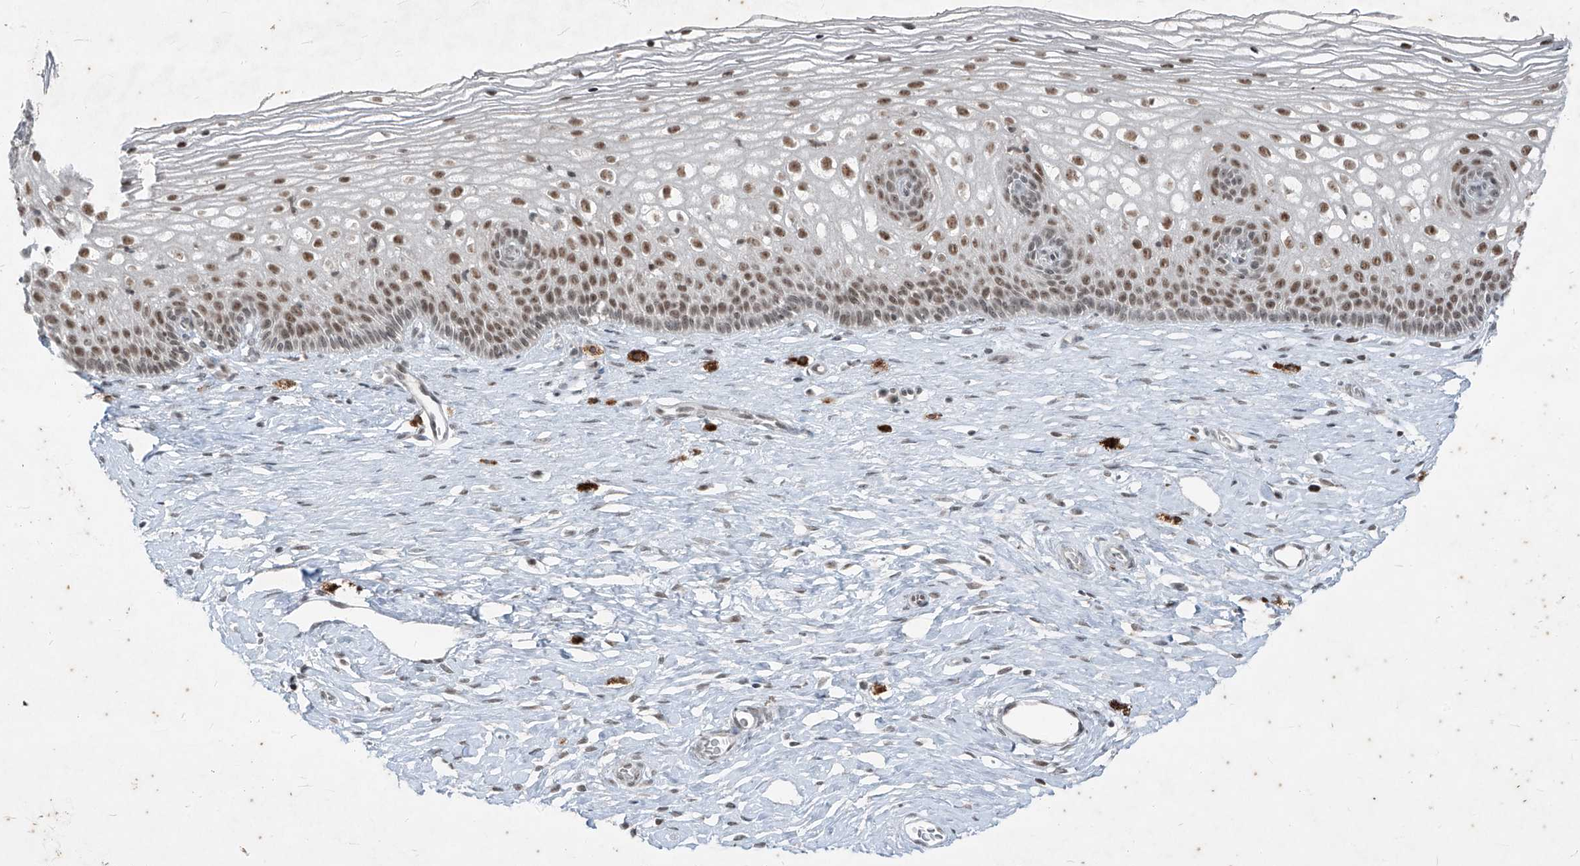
{"staining": {"intensity": "moderate", "quantity": ">75%", "location": "nuclear"}, "tissue": "cervix", "cell_type": "Glandular cells", "image_type": "normal", "snomed": [{"axis": "morphology", "description": "Normal tissue, NOS"}, {"axis": "topography", "description": "Cervix"}], "caption": "About >75% of glandular cells in benign cervix exhibit moderate nuclear protein positivity as visualized by brown immunohistochemical staining.", "gene": "ZNF354B", "patient": {"sex": "female", "age": 33}}